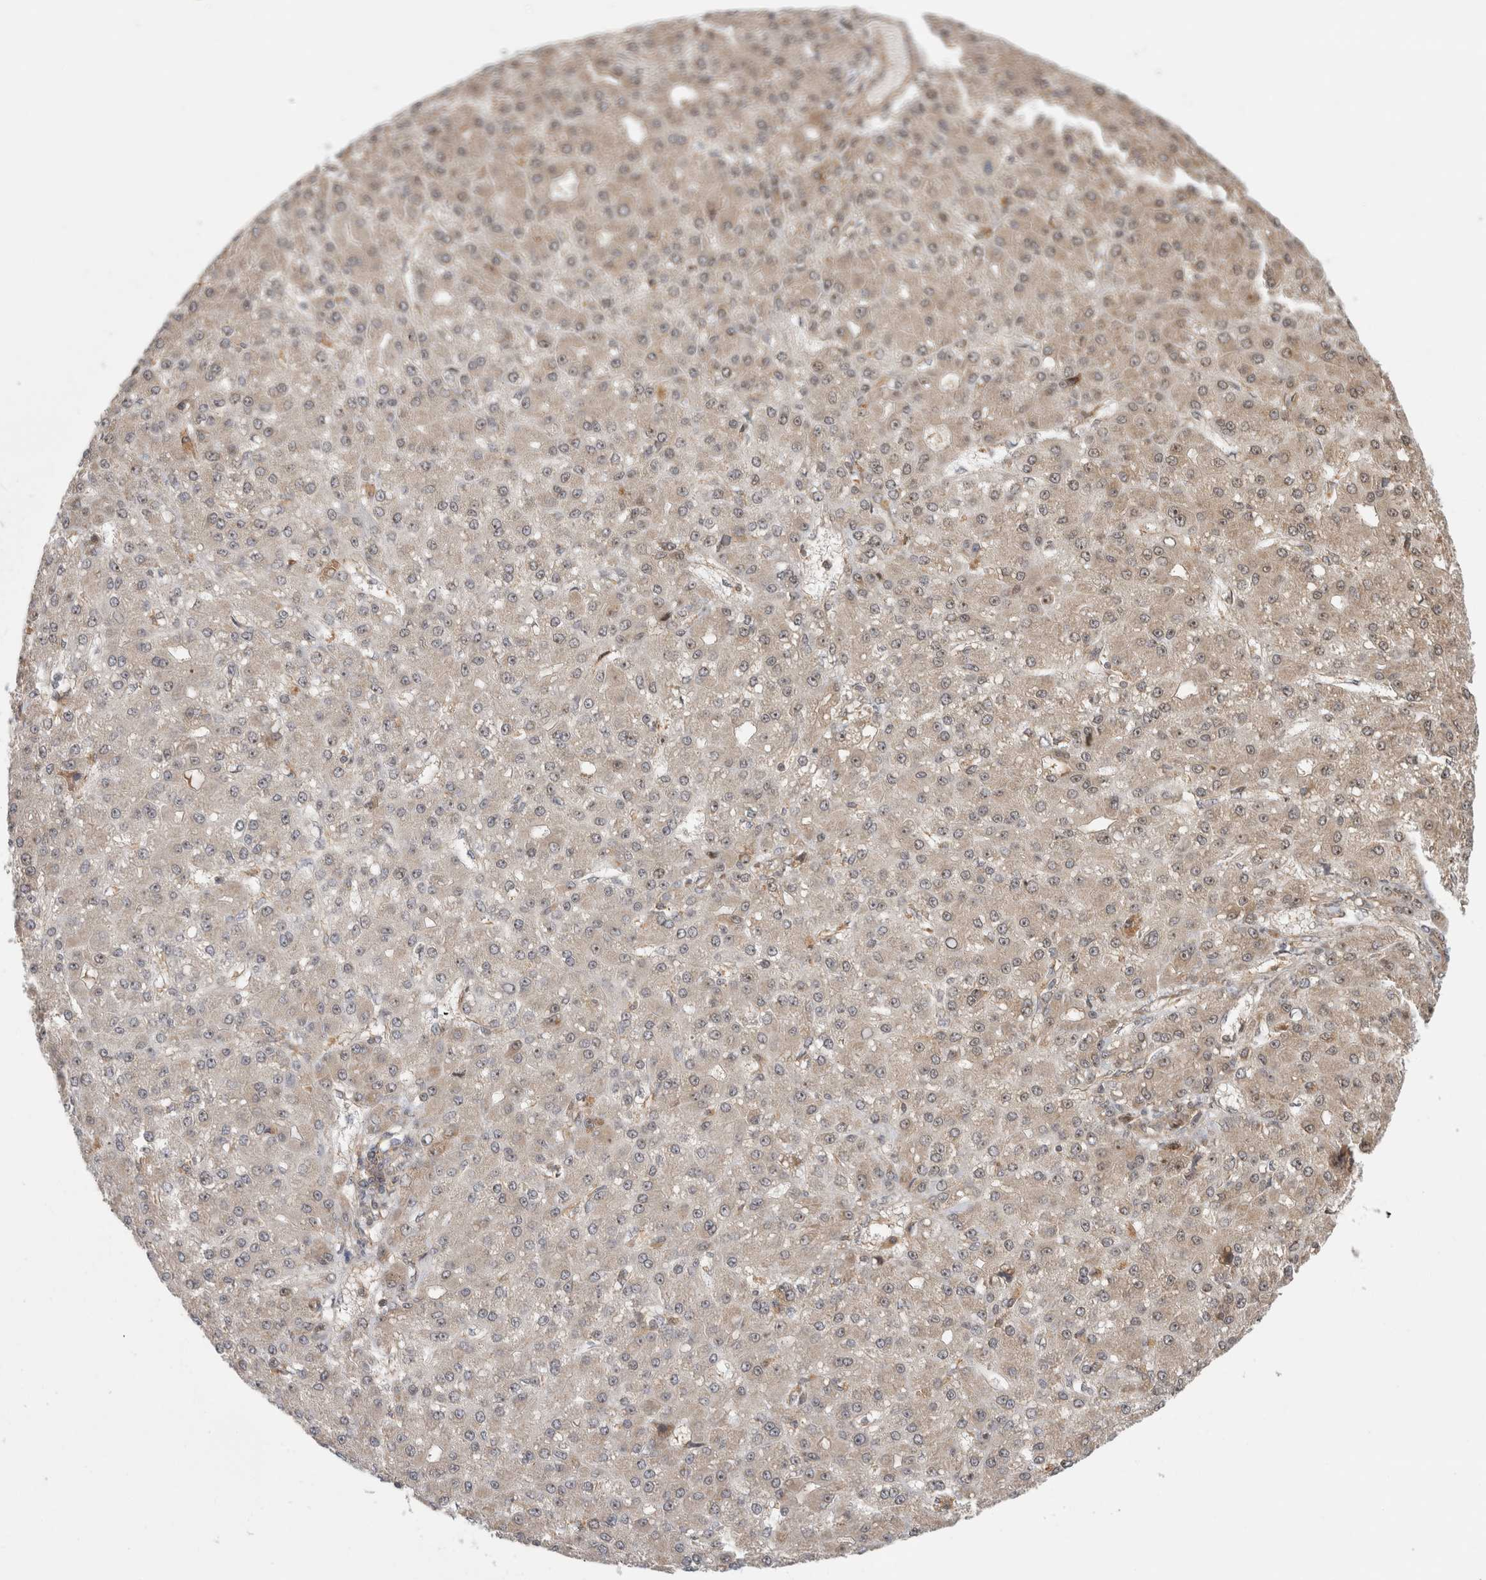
{"staining": {"intensity": "weak", "quantity": "<25%", "location": "nuclear"}, "tissue": "liver cancer", "cell_type": "Tumor cells", "image_type": "cancer", "snomed": [{"axis": "morphology", "description": "Carcinoma, Hepatocellular, NOS"}, {"axis": "topography", "description": "Liver"}], "caption": "Immunohistochemistry (IHC) image of liver hepatocellular carcinoma stained for a protein (brown), which exhibits no positivity in tumor cells.", "gene": "WASF2", "patient": {"sex": "male", "age": 67}}